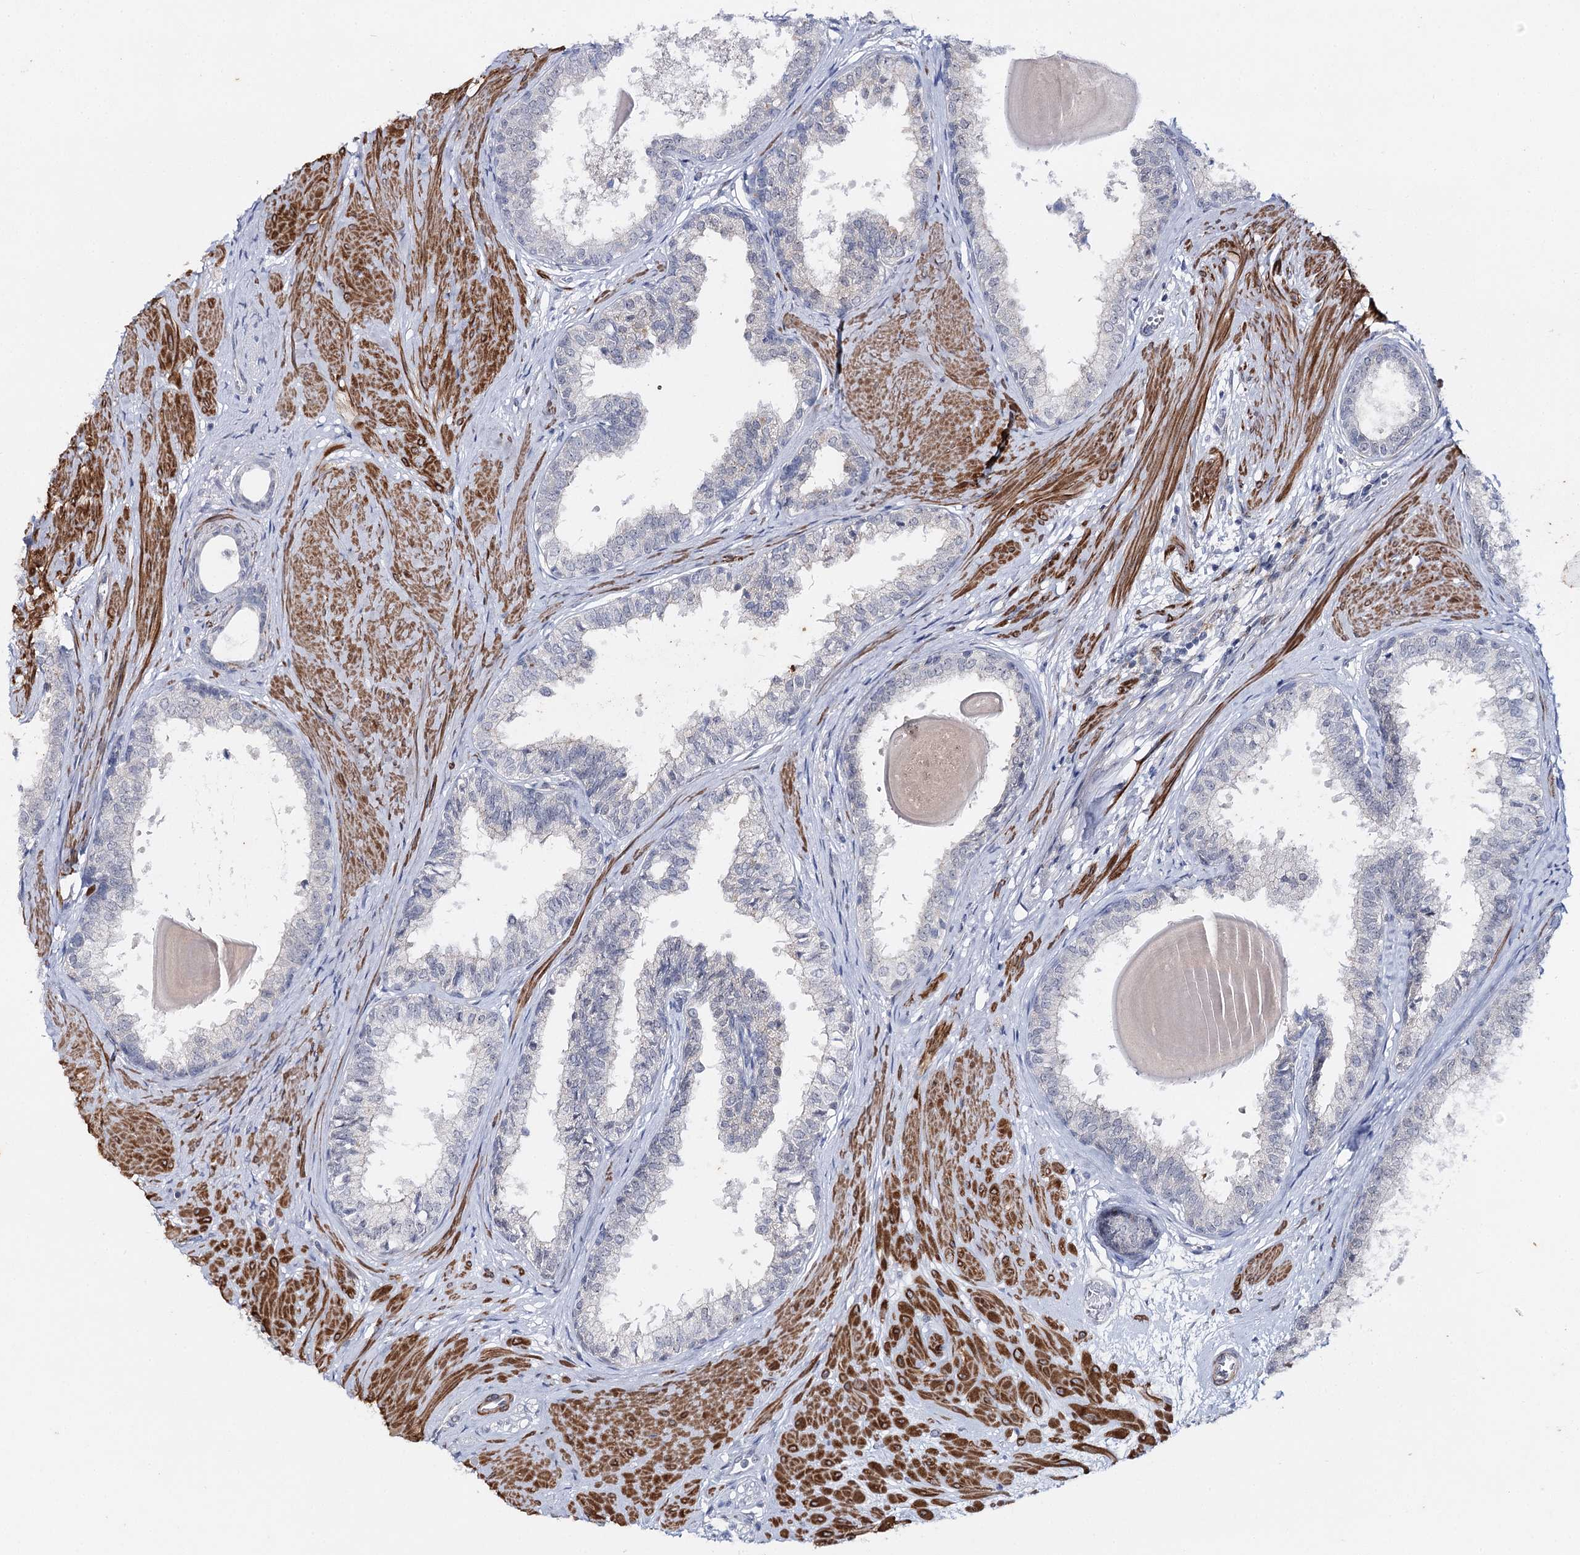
{"staining": {"intensity": "negative", "quantity": "none", "location": "none"}, "tissue": "prostate", "cell_type": "Glandular cells", "image_type": "normal", "snomed": [{"axis": "morphology", "description": "Normal tissue, NOS"}, {"axis": "topography", "description": "Prostate"}], "caption": "The micrograph demonstrates no significant expression in glandular cells of prostate.", "gene": "AGXT2", "patient": {"sex": "male", "age": 48}}